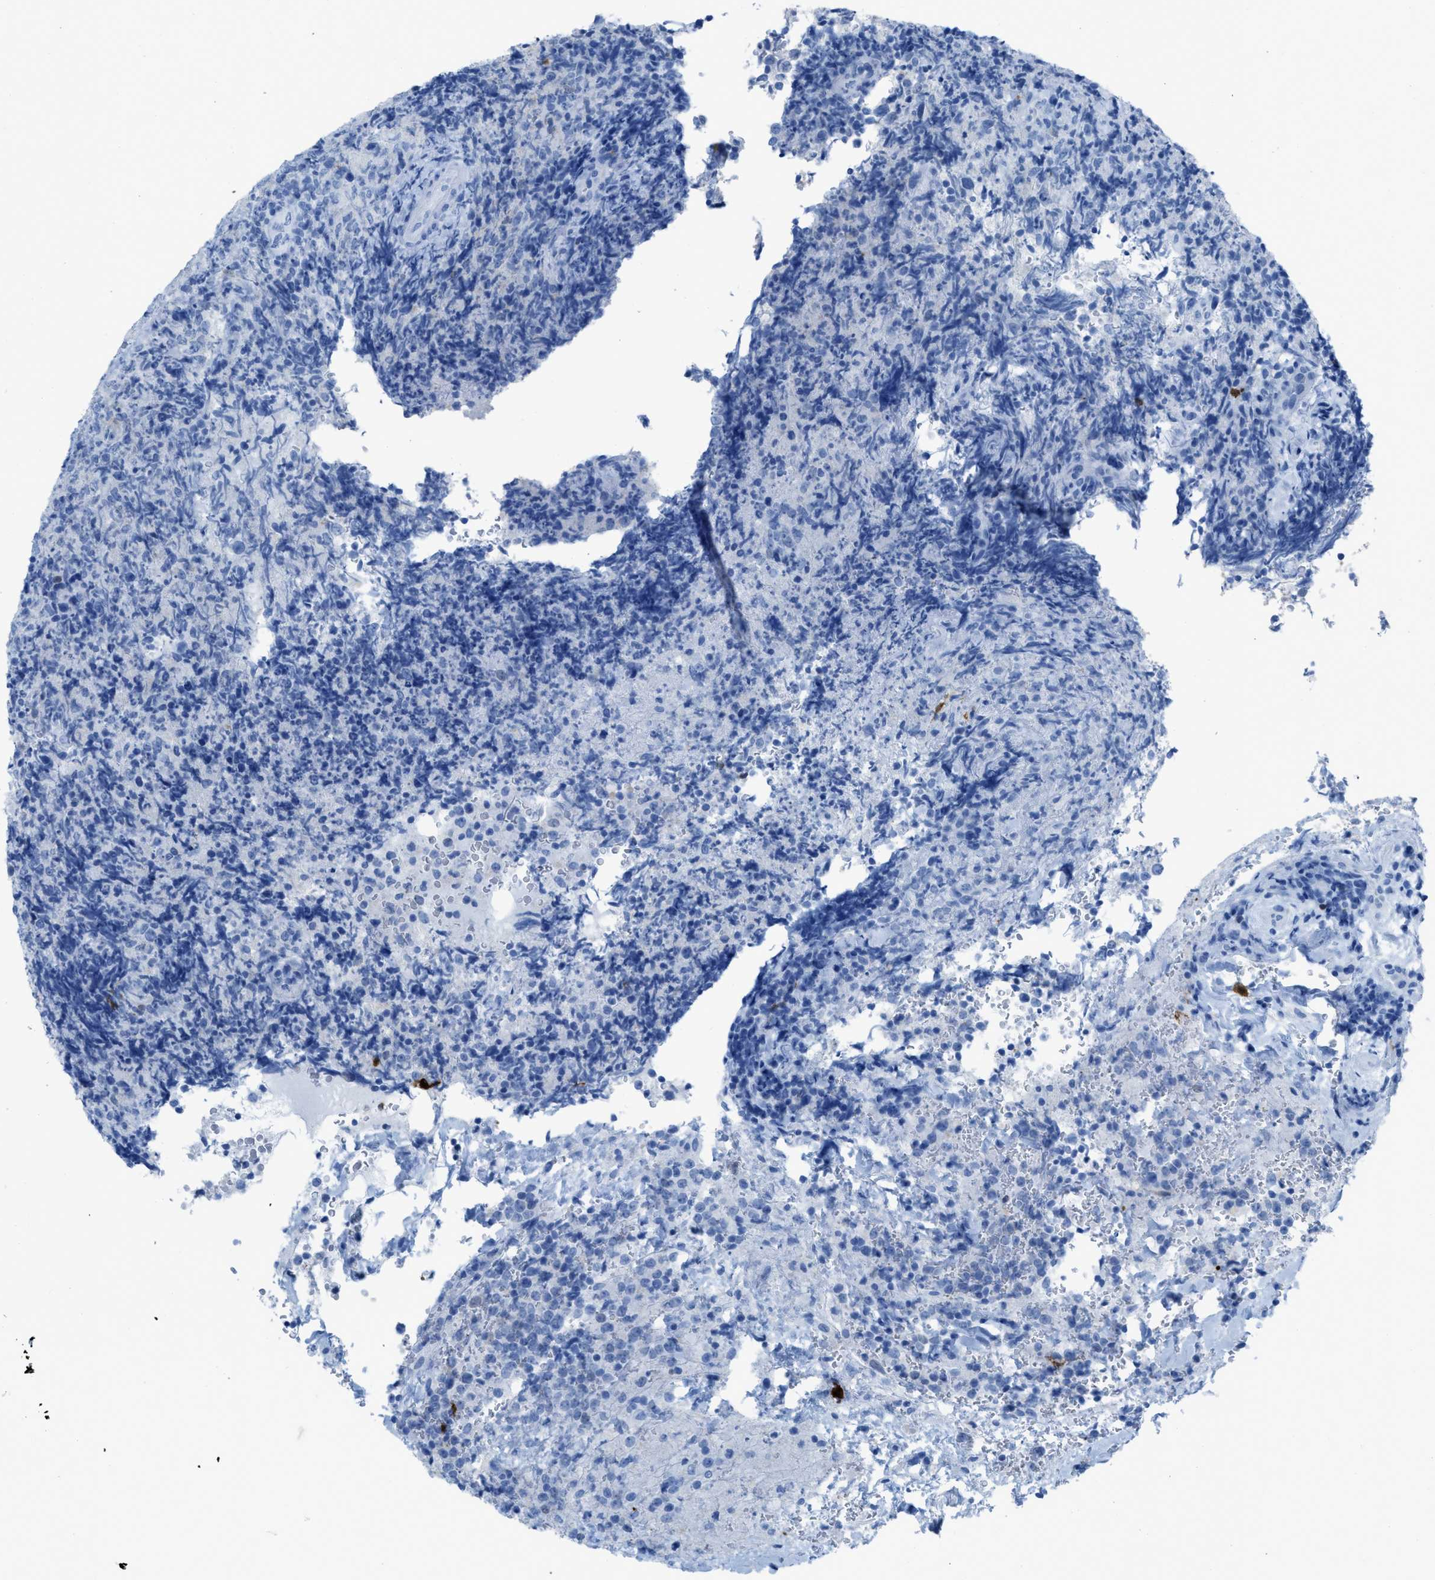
{"staining": {"intensity": "negative", "quantity": "none", "location": "none"}, "tissue": "lymphoma", "cell_type": "Tumor cells", "image_type": "cancer", "snomed": [{"axis": "morphology", "description": "Malignant lymphoma, non-Hodgkin's type, High grade"}, {"axis": "topography", "description": "Tonsil"}], "caption": "IHC micrograph of lymphoma stained for a protein (brown), which displays no expression in tumor cells.", "gene": "CDKN2A", "patient": {"sex": "female", "age": 36}}